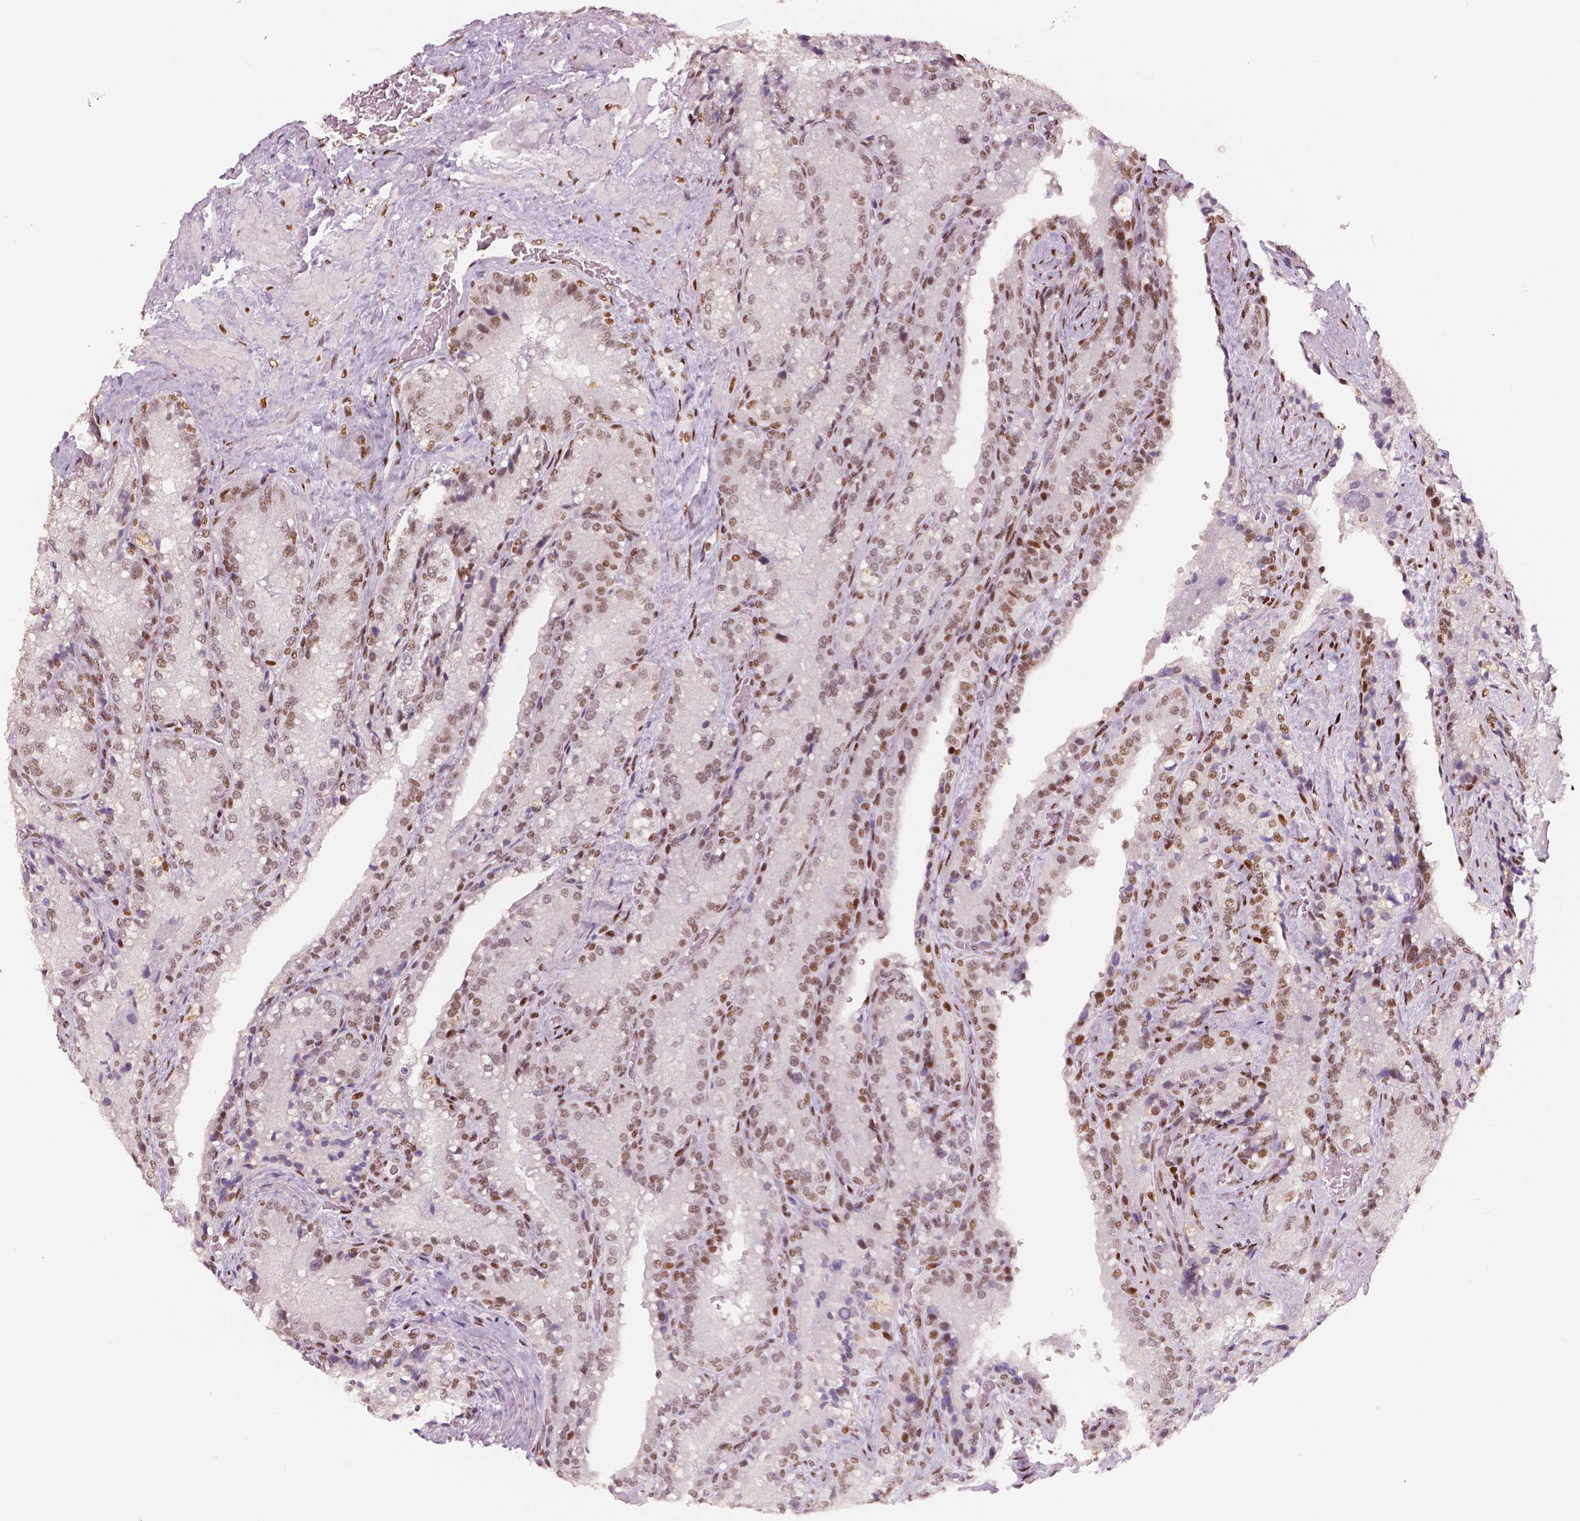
{"staining": {"intensity": "strong", "quantity": "25%-75%", "location": "nuclear"}, "tissue": "seminal vesicle", "cell_type": "Glandular cells", "image_type": "normal", "snomed": [{"axis": "morphology", "description": "Normal tissue, NOS"}, {"axis": "topography", "description": "Seminal veicle"}], "caption": "Strong nuclear positivity is appreciated in about 25%-75% of glandular cells in benign seminal vesicle. (Stains: DAB (3,3'-diaminobenzidine) in brown, nuclei in blue, Microscopy: brightfield microscopy at high magnification).", "gene": "BRD4", "patient": {"sex": "male", "age": 57}}